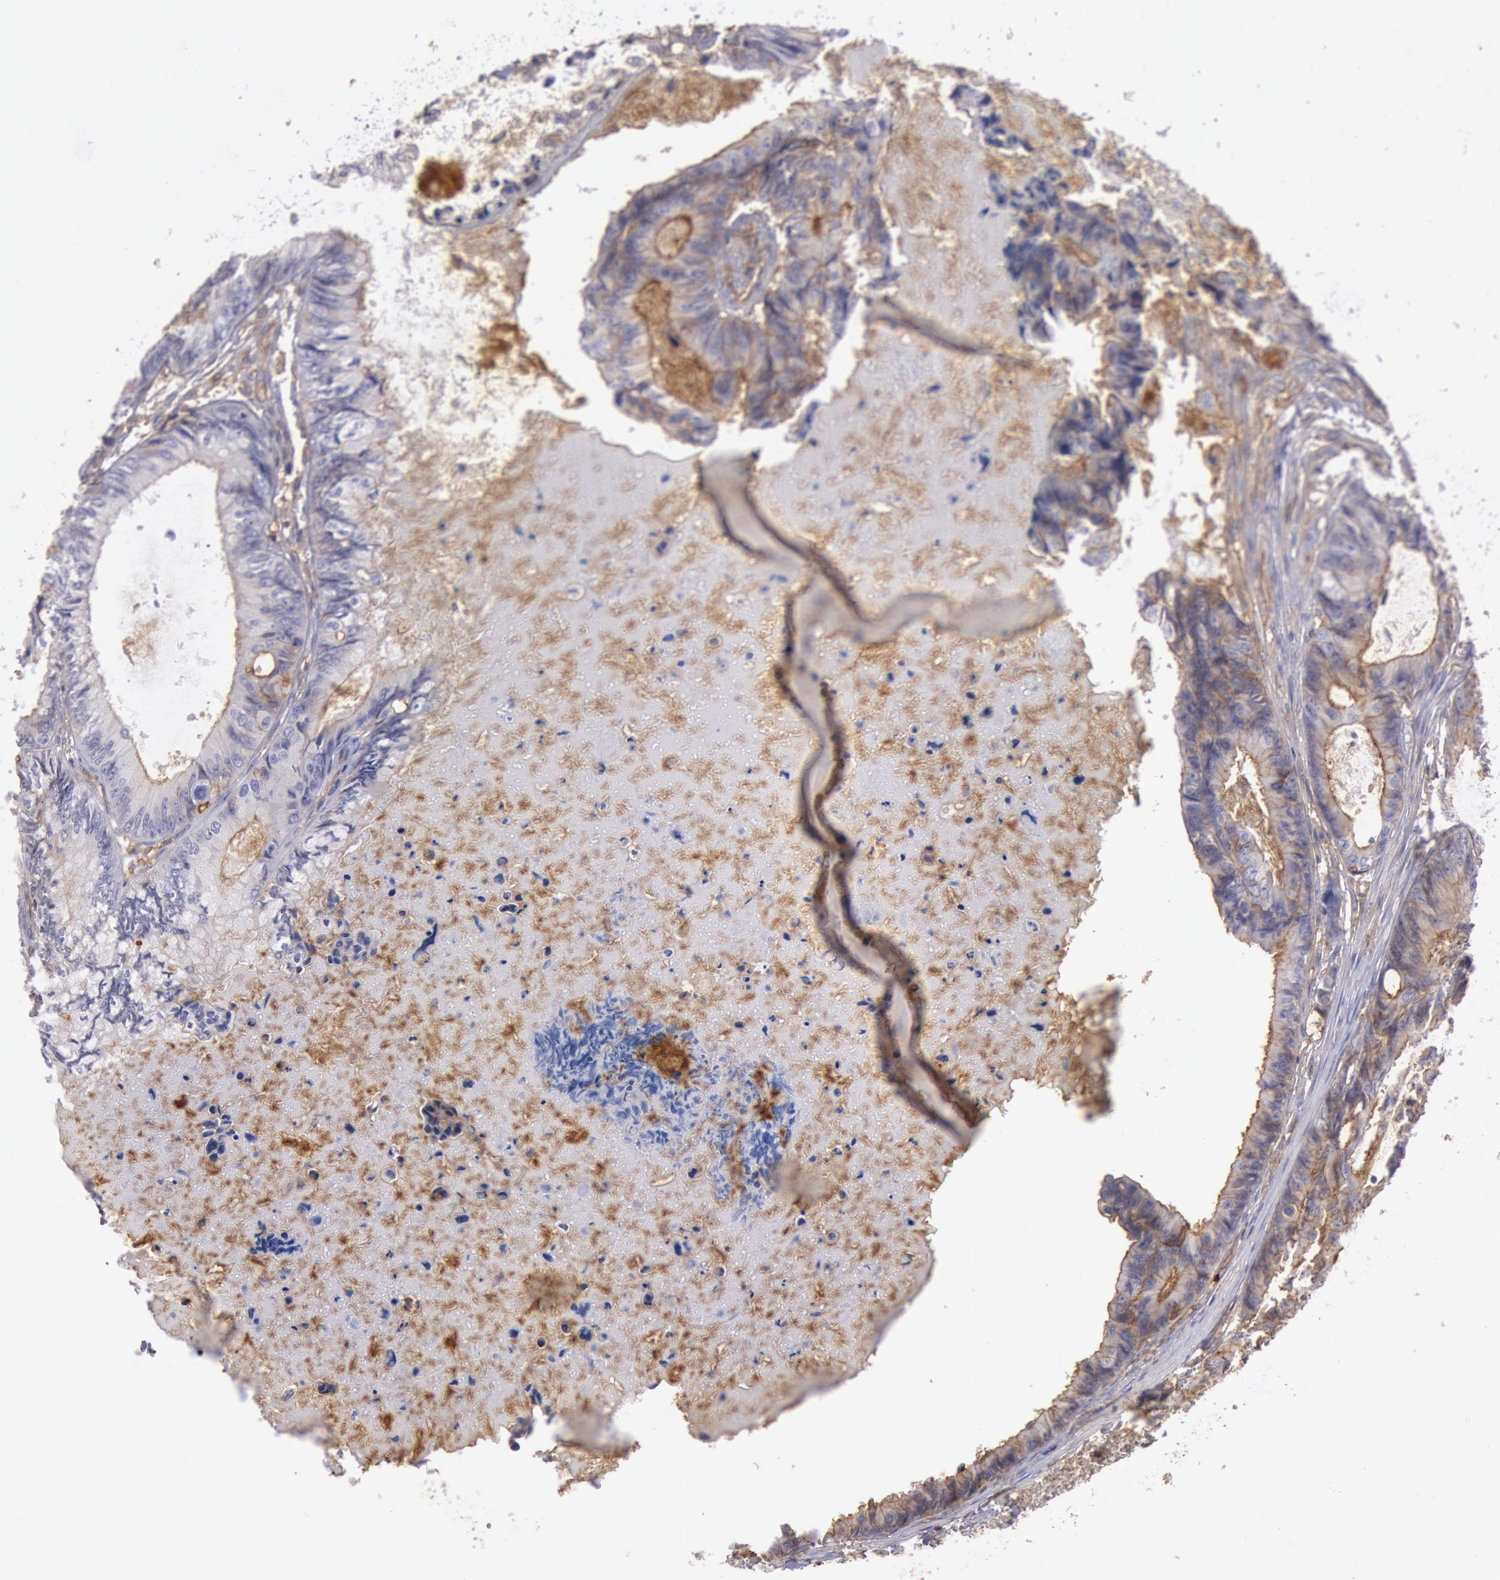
{"staining": {"intensity": "moderate", "quantity": "25%-75%", "location": "cytoplasmic/membranous"}, "tissue": "colorectal cancer", "cell_type": "Tumor cells", "image_type": "cancer", "snomed": [{"axis": "morphology", "description": "Adenocarcinoma, NOS"}, {"axis": "topography", "description": "Rectum"}], "caption": "DAB (3,3'-diaminobenzidine) immunohistochemical staining of human colorectal adenocarcinoma displays moderate cytoplasmic/membranous protein expression in about 25%-75% of tumor cells. (DAB (3,3'-diaminobenzidine) IHC with brightfield microscopy, high magnification).", "gene": "SNAP23", "patient": {"sex": "female", "age": 98}}